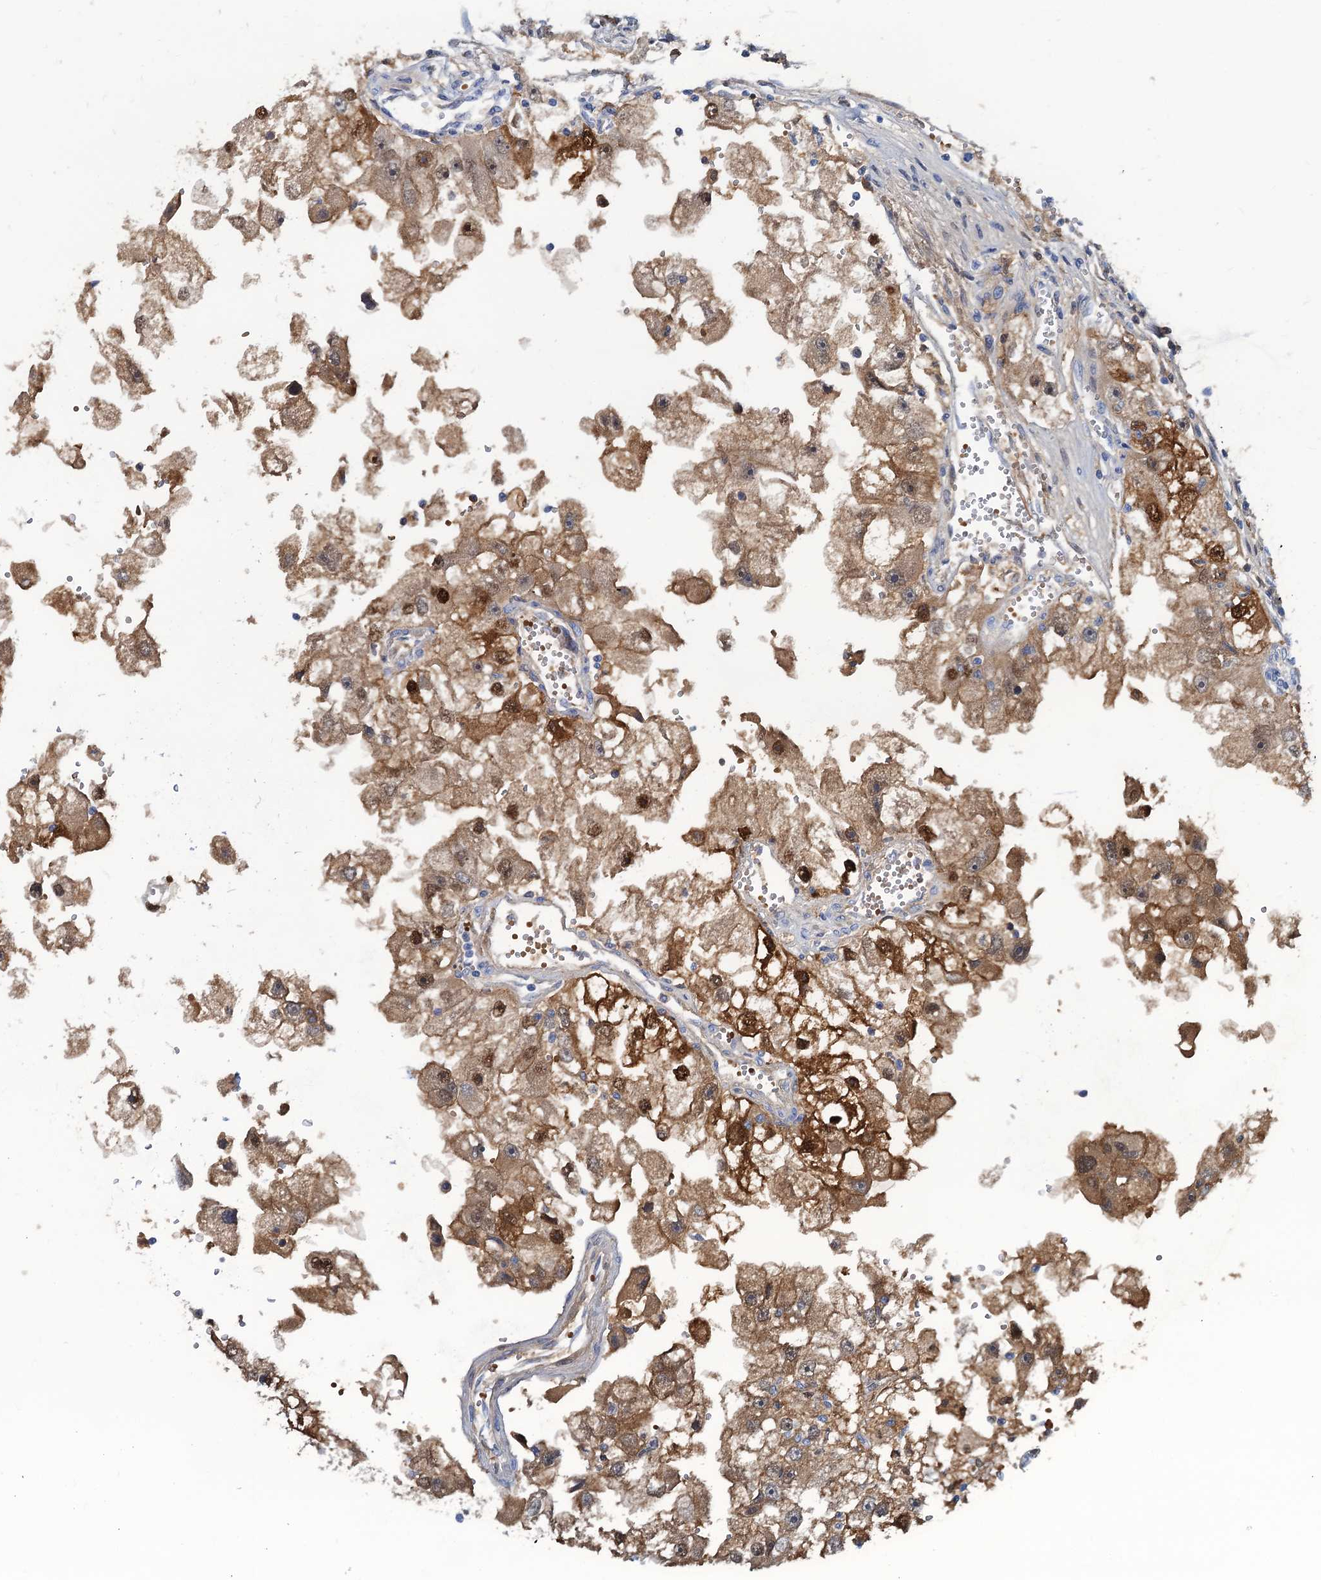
{"staining": {"intensity": "moderate", "quantity": ">75%", "location": "cytoplasmic/membranous,nuclear"}, "tissue": "renal cancer", "cell_type": "Tumor cells", "image_type": "cancer", "snomed": [{"axis": "morphology", "description": "Adenocarcinoma, NOS"}, {"axis": "topography", "description": "Kidney"}], "caption": "Renal cancer (adenocarcinoma) tissue displays moderate cytoplasmic/membranous and nuclear positivity in approximately >75% of tumor cells (Stains: DAB (3,3'-diaminobenzidine) in brown, nuclei in blue, Microscopy: brightfield microscopy at high magnification).", "gene": "FAH", "patient": {"sex": "male", "age": 63}}